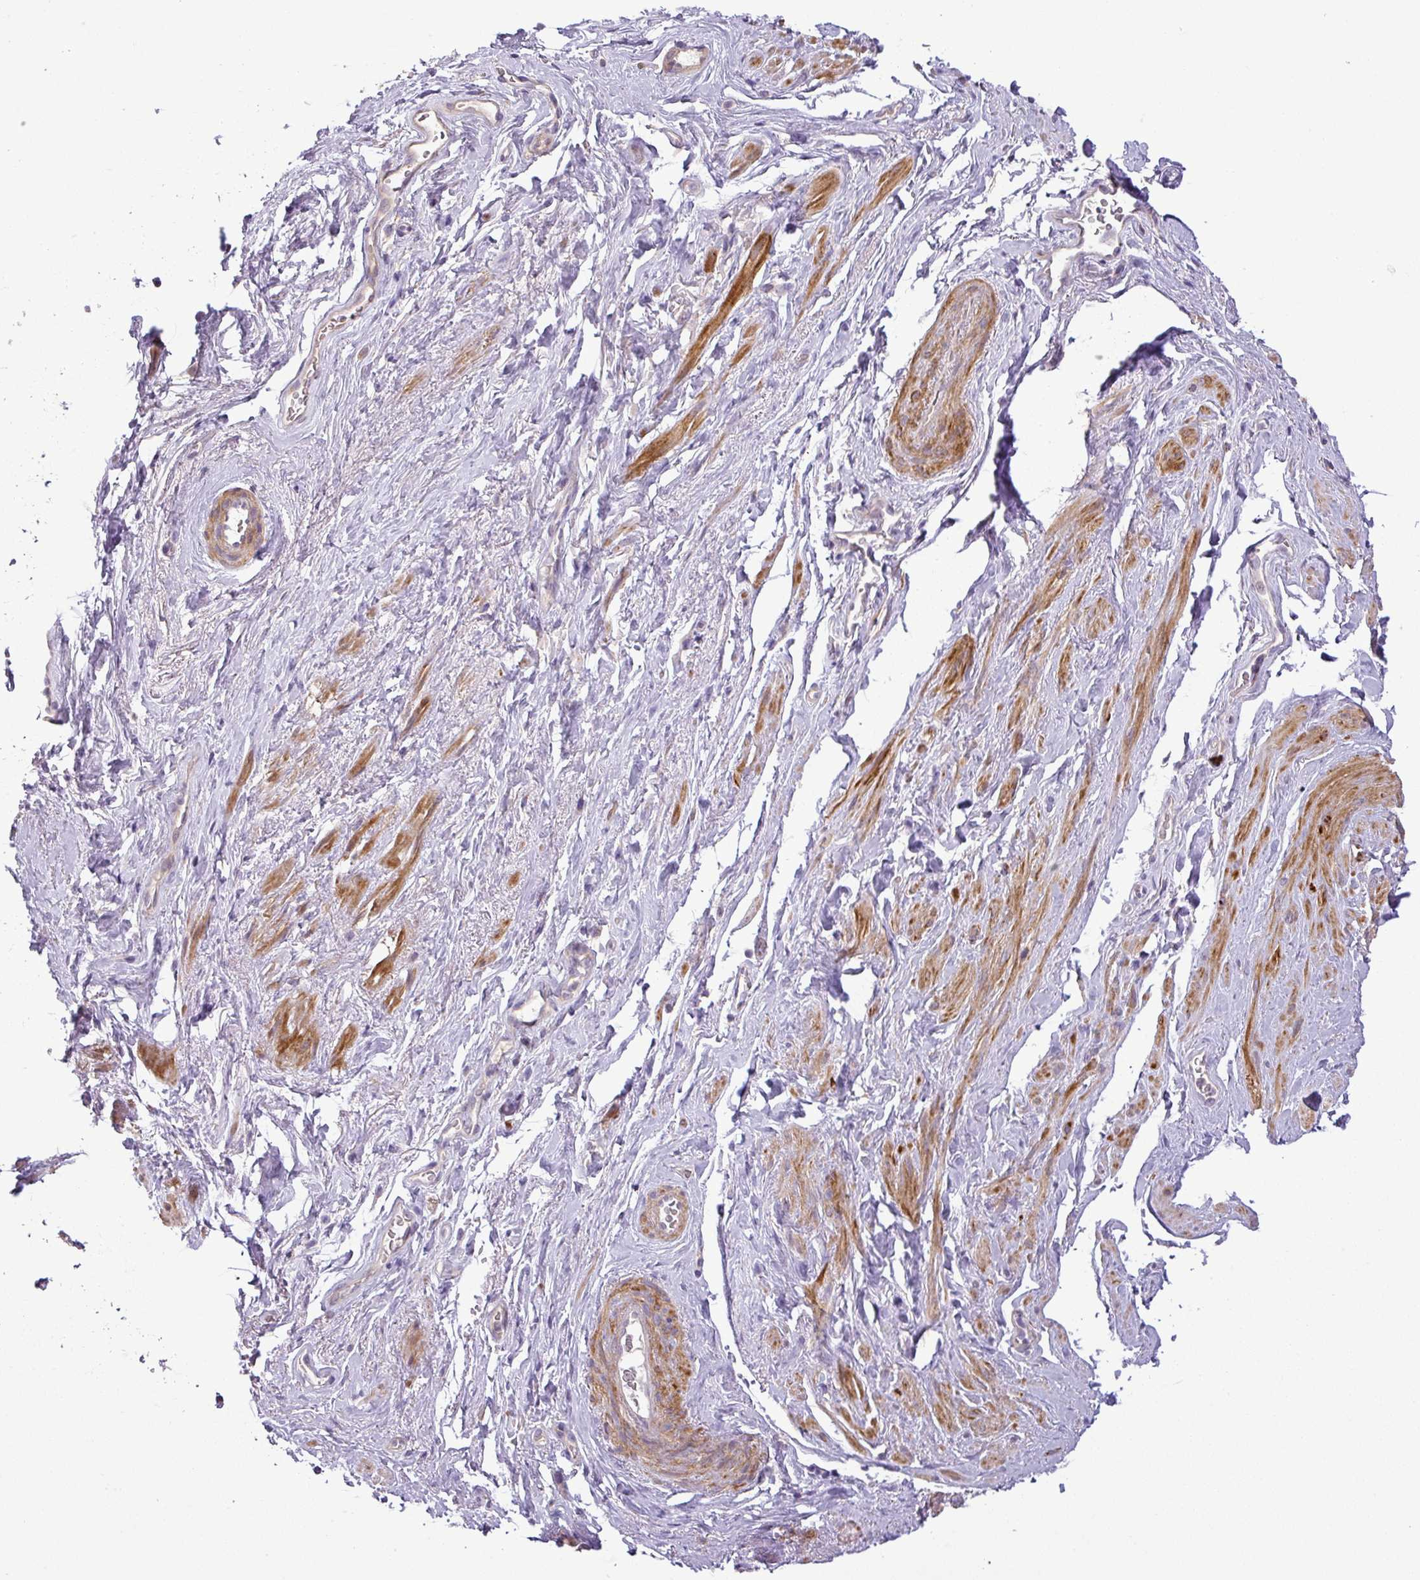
{"staining": {"intensity": "moderate", "quantity": "25%-75%", "location": "cytoplasmic/membranous"}, "tissue": "smooth muscle", "cell_type": "Smooth muscle cells", "image_type": "normal", "snomed": [{"axis": "morphology", "description": "Normal tissue, NOS"}, {"axis": "topography", "description": "Smooth muscle"}, {"axis": "topography", "description": "Peripheral nerve tissue"}], "caption": "Smooth muscle stained for a protein (brown) demonstrates moderate cytoplasmic/membranous positive staining in approximately 25%-75% of smooth muscle cells.", "gene": "MOCS3", "patient": {"sex": "male", "age": 69}}